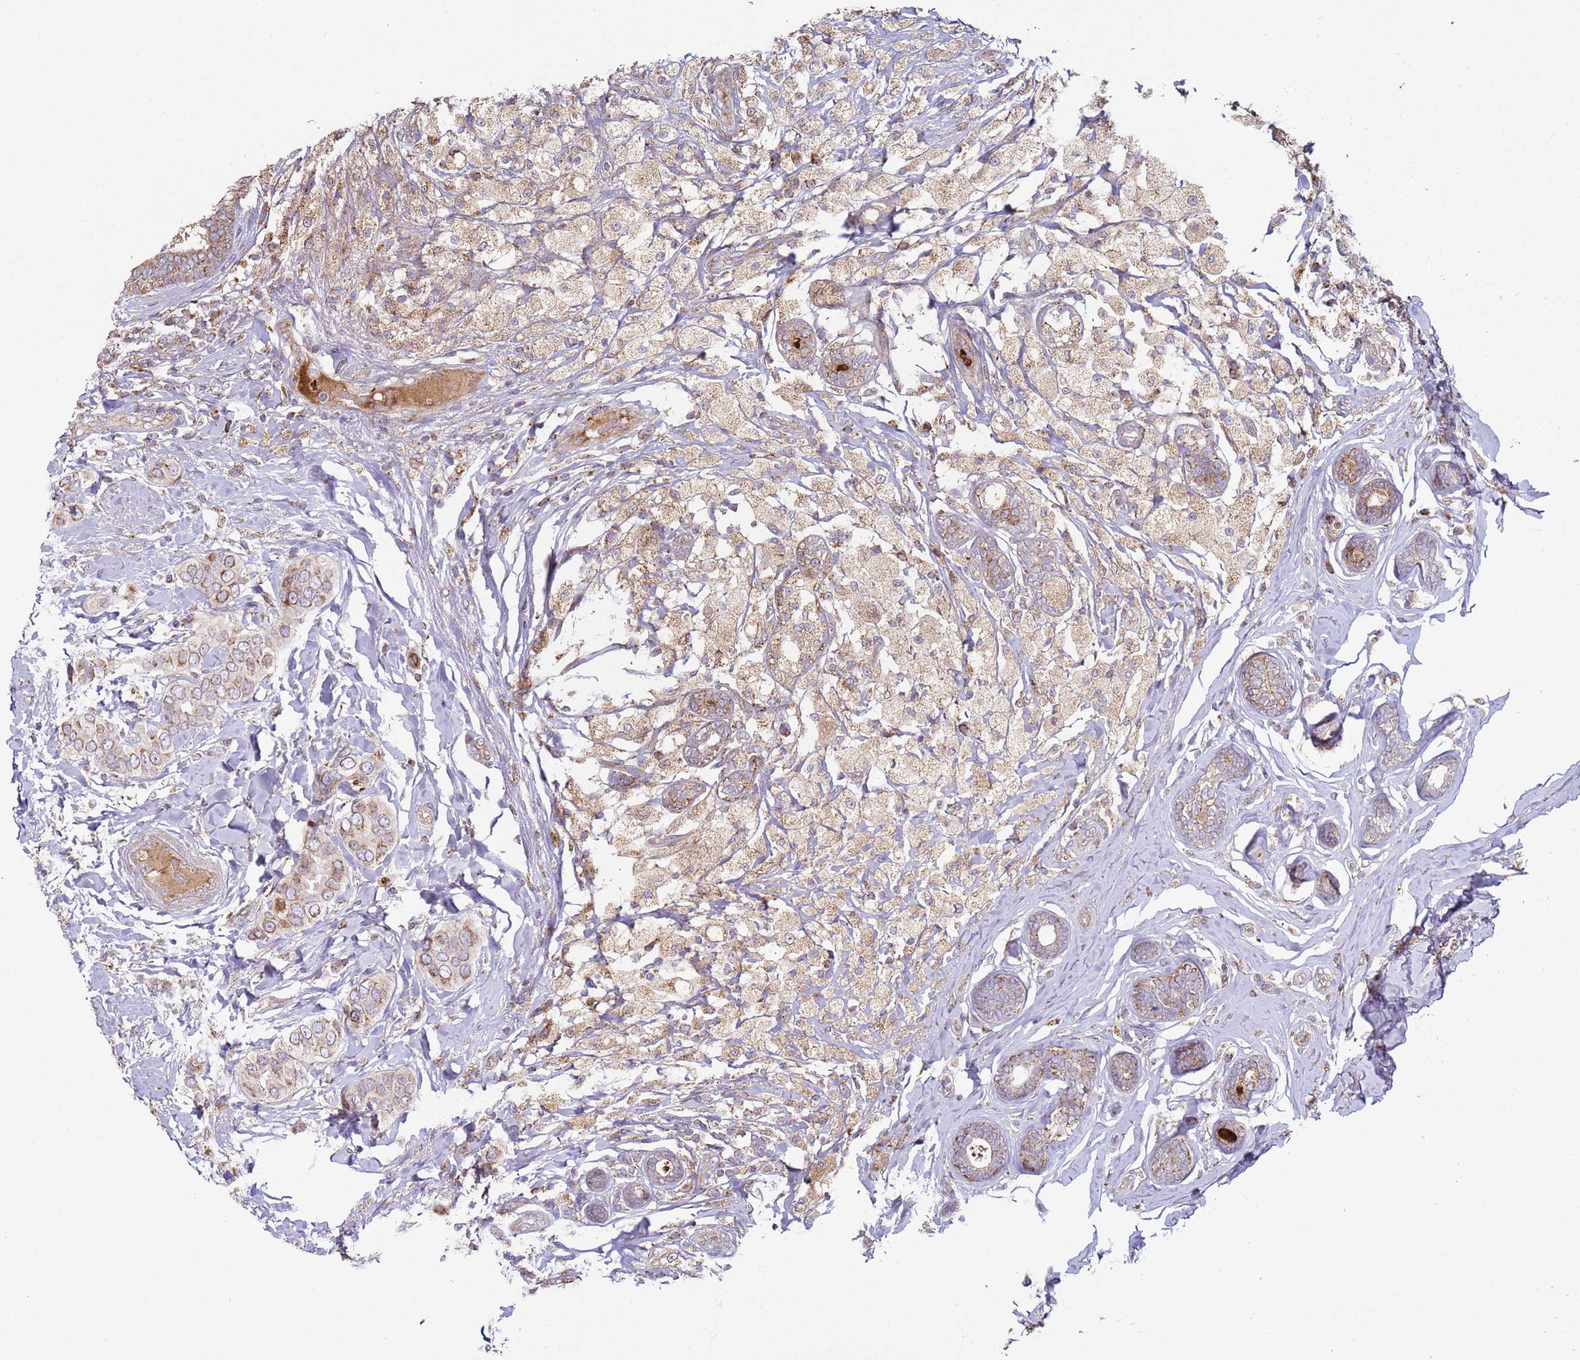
{"staining": {"intensity": "moderate", "quantity": ">75%", "location": "cytoplasmic/membranous"}, "tissue": "breast cancer", "cell_type": "Tumor cells", "image_type": "cancer", "snomed": [{"axis": "morphology", "description": "Lobular carcinoma"}, {"axis": "topography", "description": "Breast"}], "caption": "Human lobular carcinoma (breast) stained with a brown dye reveals moderate cytoplasmic/membranous positive staining in about >75% of tumor cells.", "gene": "FBXO33", "patient": {"sex": "female", "age": 51}}